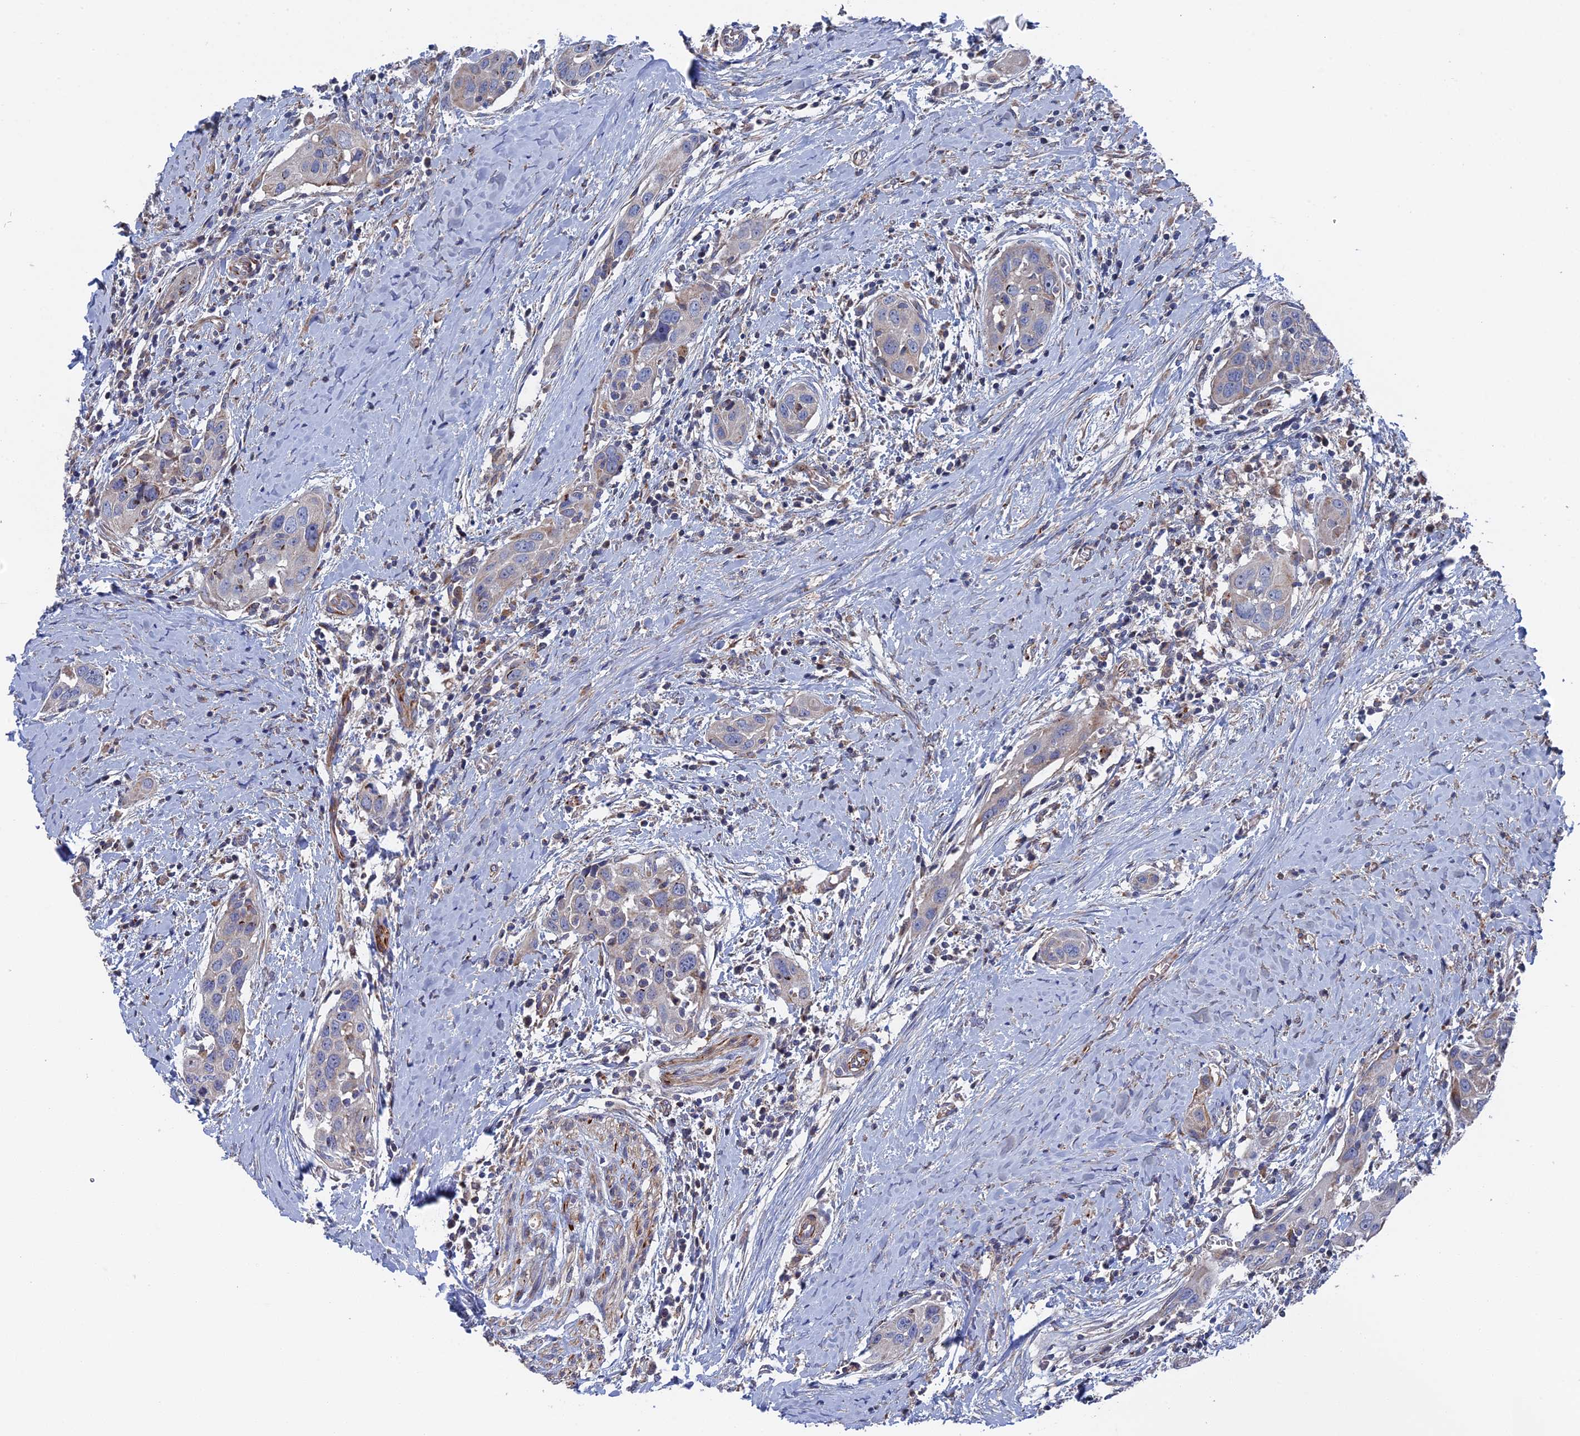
{"staining": {"intensity": "negative", "quantity": "none", "location": "none"}, "tissue": "head and neck cancer", "cell_type": "Tumor cells", "image_type": "cancer", "snomed": [{"axis": "morphology", "description": "Squamous cell carcinoma, NOS"}, {"axis": "topography", "description": "Oral tissue"}, {"axis": "topography", "description": "Head-Neck"}], "caption": "Protein analysis of head and neck squamous cell carcinoma demonstrates no significant expression in tumor cells.", "gene": "SMG9", "patient": {"sex": "female", "age": 50}}